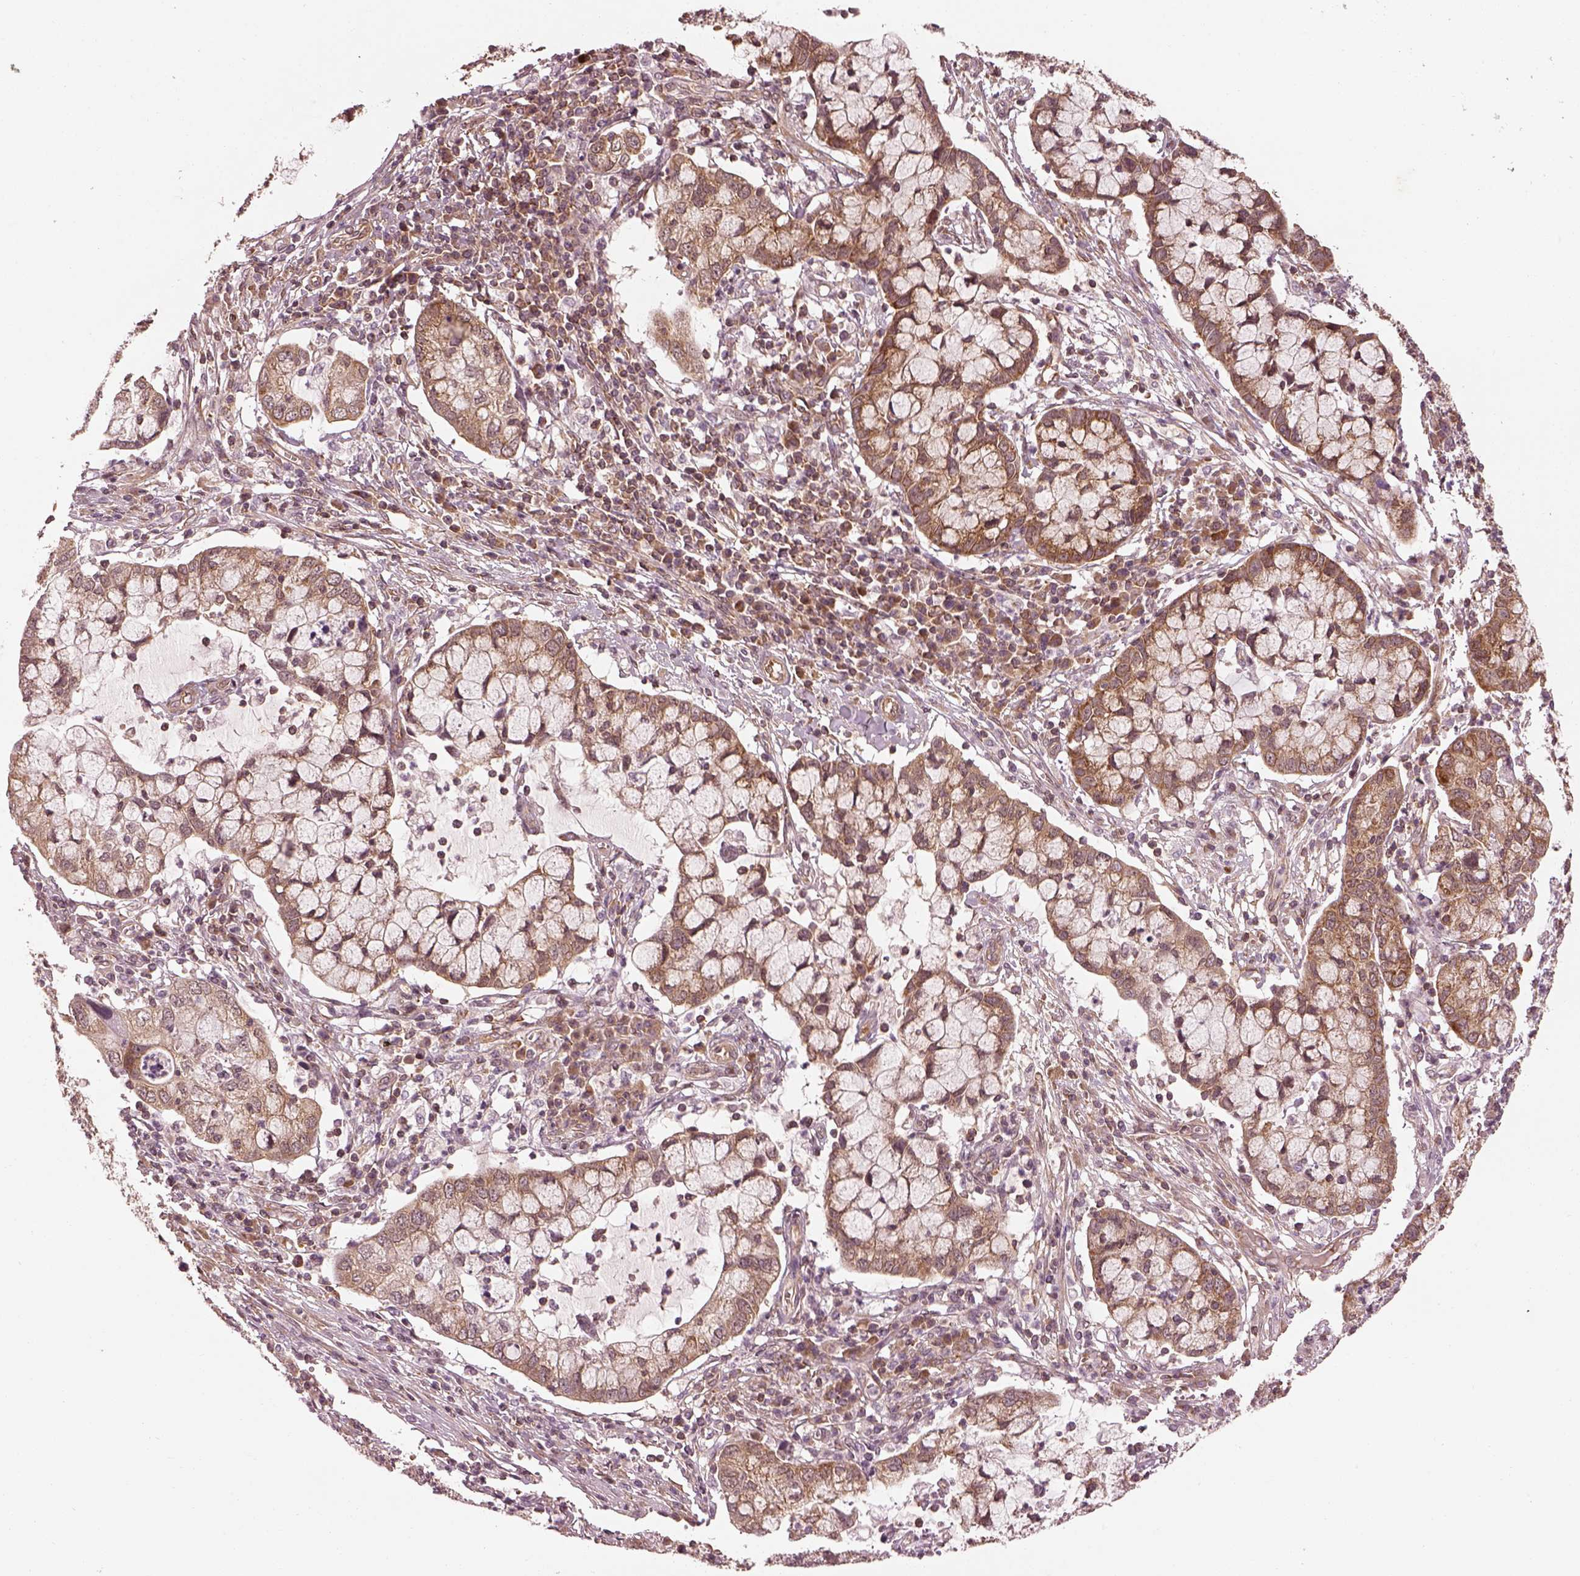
{"staining": {"intensity": "moderate", "quantity": "25%-75%", "location": "cytoplasmic/membranous"}, "tissue": "cervical cancer", "cell_type": "Tumor cells", "image_type": "cancer", "snomed": [{"axis": "morphology", "description": "Adenocarcinoma, NOS"}, {"axis": "topography", "description": "Cervix"}], "caption": "Protein positivity by immunohistochemistry (IHC) exhibits moderate cytoplasmic/membranous expression in approximately 25%-75% of tumor cells in adenocarcinoma (cervical). The staining was performed using DAB (3,3'-diaminobenzidine), with brown indicating positive protein expression. Nuclei are stained blue with hematoxylin.", "gene": "LSM14A", "patient": {"sex": "female", "age": 40}}